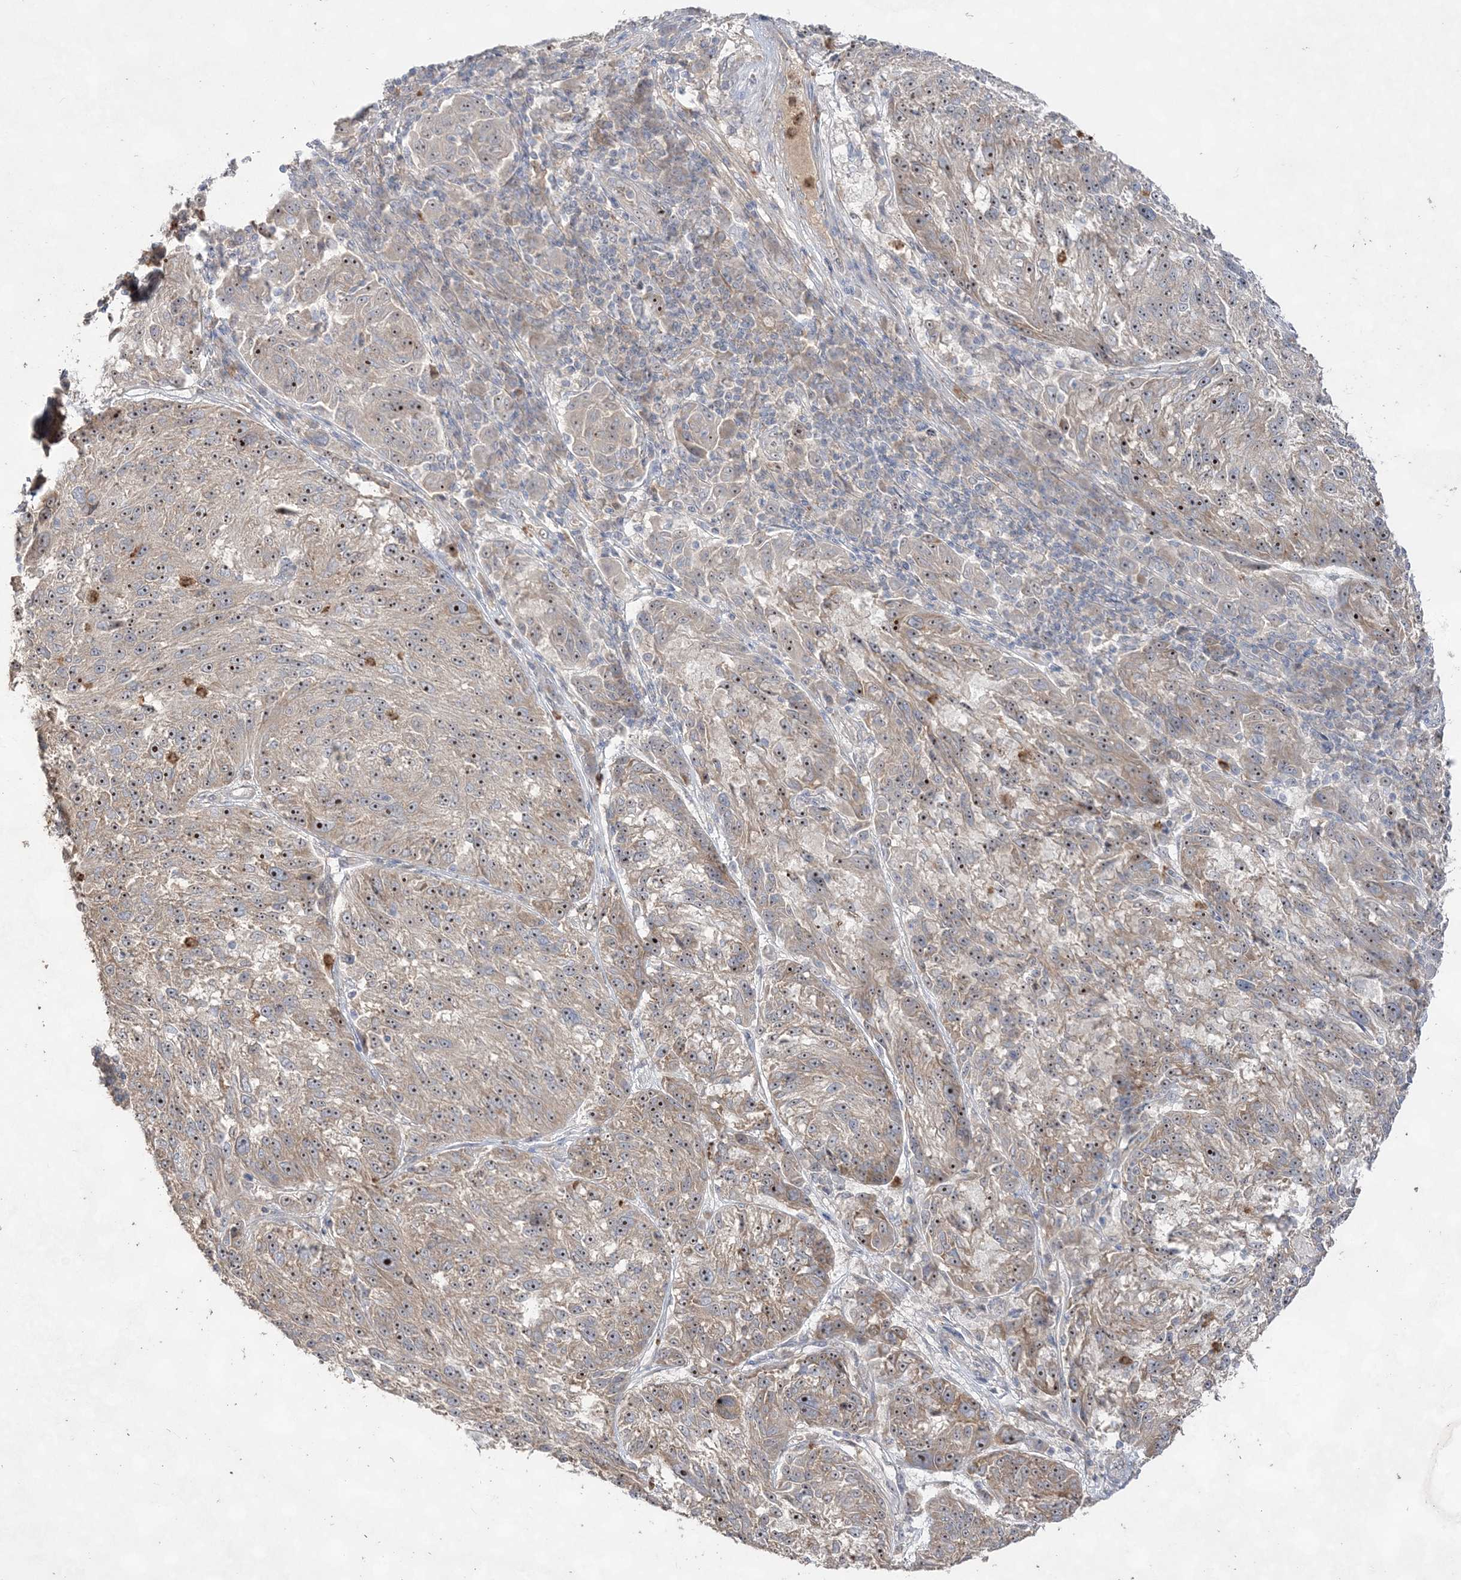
{"staining": {"intensity": "moderate", "quantity": "25%-75%", "location": "nuclear"}, "tissue": "melanoma", "cell_type": "Tumor cells", "image_type": "cancer", "snomed": [{"axis": "morphology", "description": "Malignant melanoma, NOS"}, {"axis": "topography", "description": "Skin"}], "caption": "Moderate nuclear protein expression is appreciated in about 25%-75% of tumor cells in malignant melanoma.", "gene": "NOP16", "patient": {"sex": "male", "age": 53}}